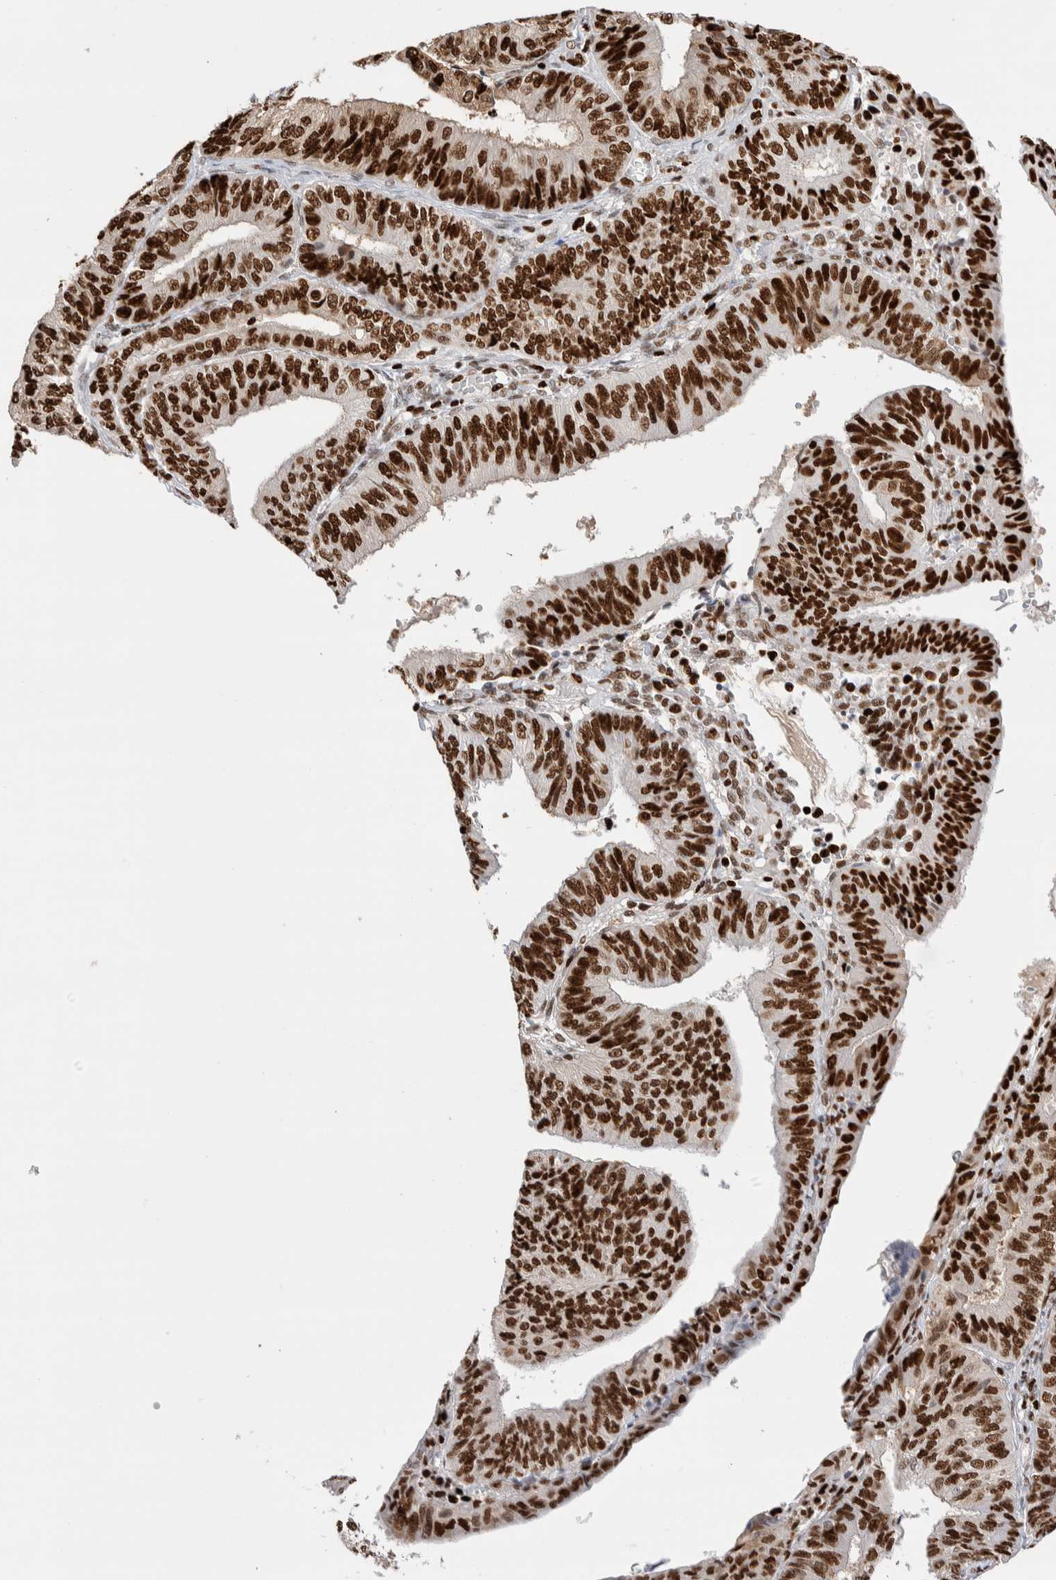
{"staining": {"intensity": "strong", "quantity": ">75%", "location": "nuclear"}, "tissue": "endometrial cancer", "cell_type": "Tumor cells", "image_type": "cancer", "snomed": [{"axis": "morphology", "description": "Adenocarcinoma, NOS"}, {"axis": "topography", "description": "Endometrium"}], "caption": "The micrograph demonstrates immunohistochemical staining of endometrial adenocarcinoma. There is strong nuclear positivity is present in approximately >75% of tumor cells.", "gene": "RNASEK-C17orf49", "patient": {"sex": "female", "age": 58}}